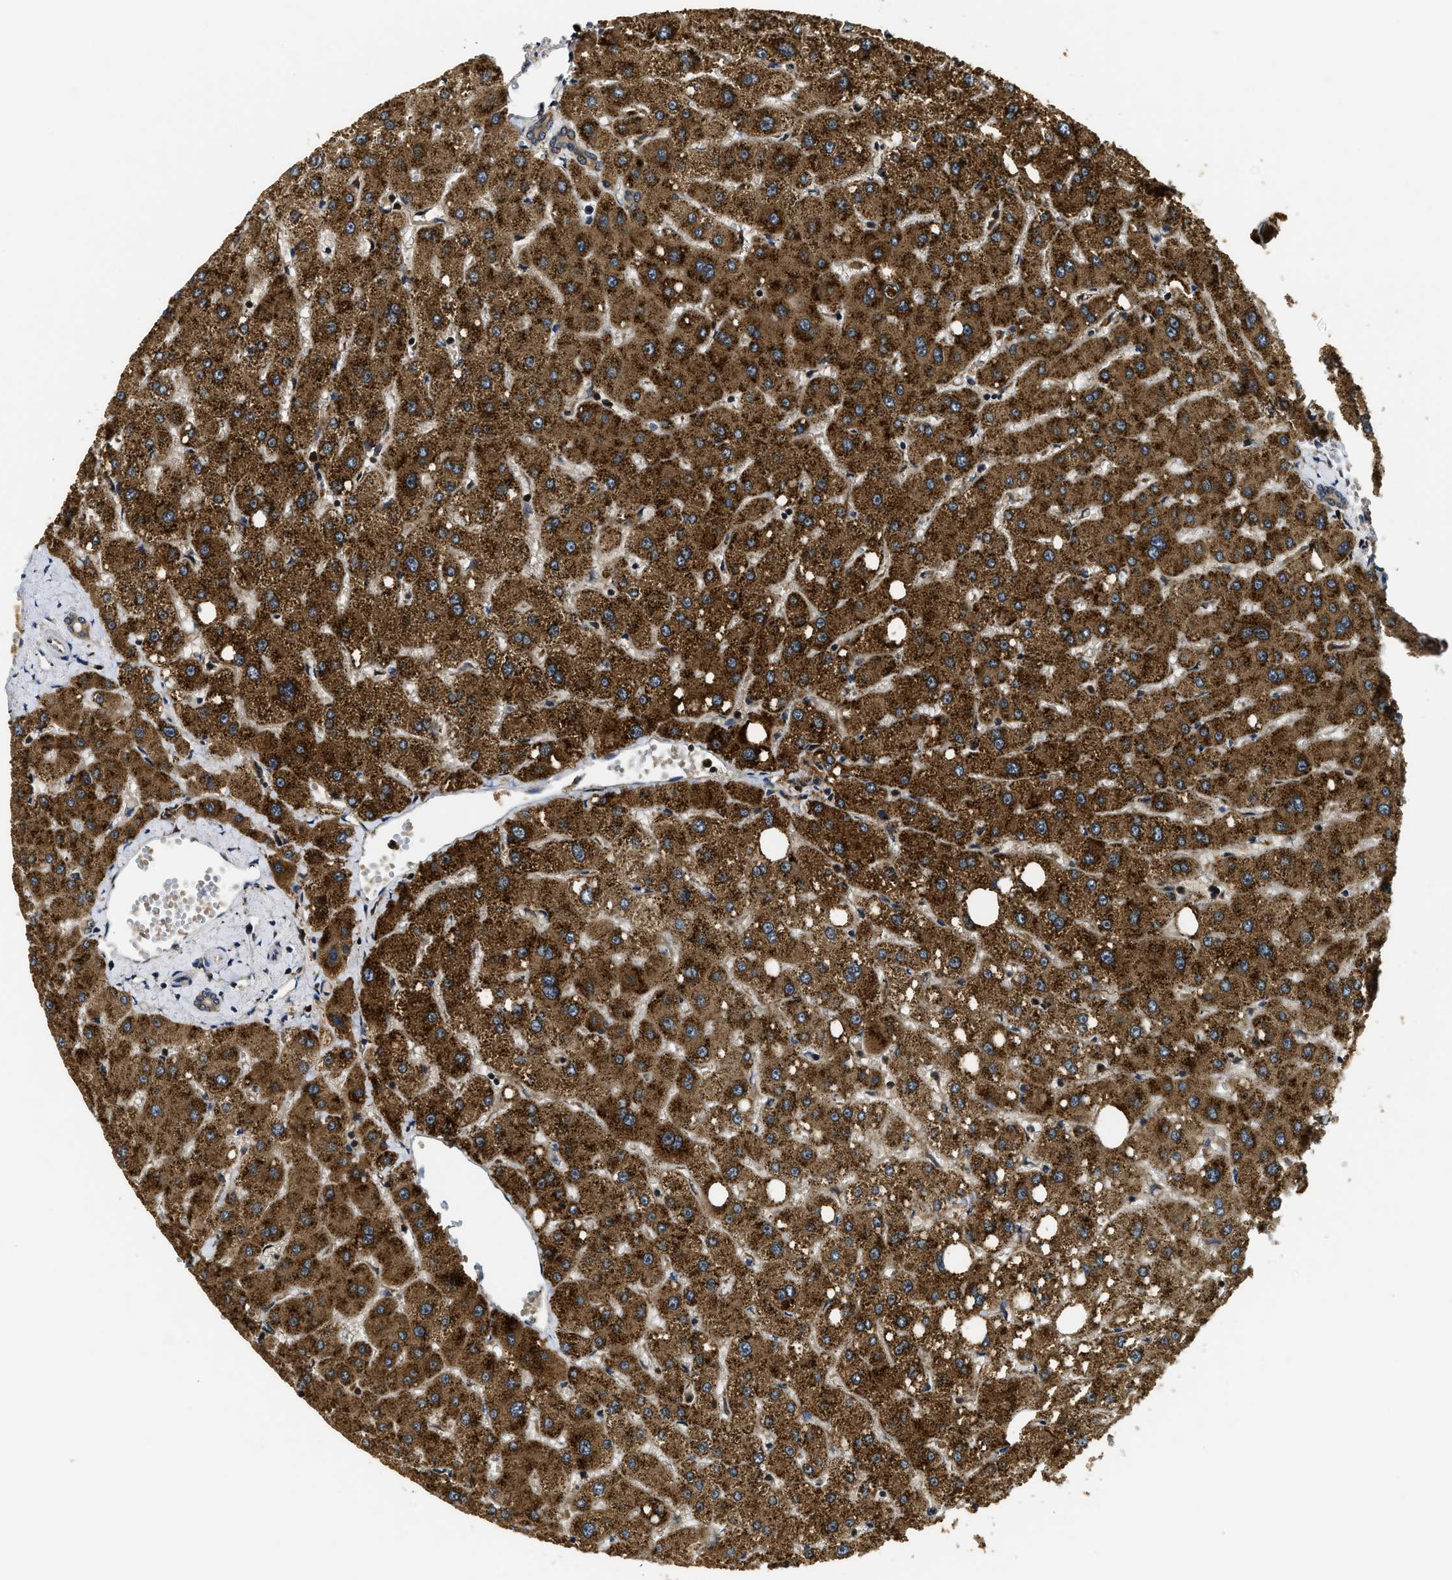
{"staining": {"intensity": "moderate", "quantity": ">75%", "location": "cytoplasmic/membranous"}, "tissue": "liver", "cell_type": "Cholangiocytes", "image_type": "normal", "snomed": [{"axis": "morphology", "description": "Normal tissue, NOS"}, {"axis": "topography", "description": "Liver"}], "caption": "Protein expression analysis of benign liver exhibits moderate cytoplasmic/membranous positivity in approximately >75% of cholangiocytes.", "gene": "ADSL", "patient": {"sex": "male", "age": 73}}